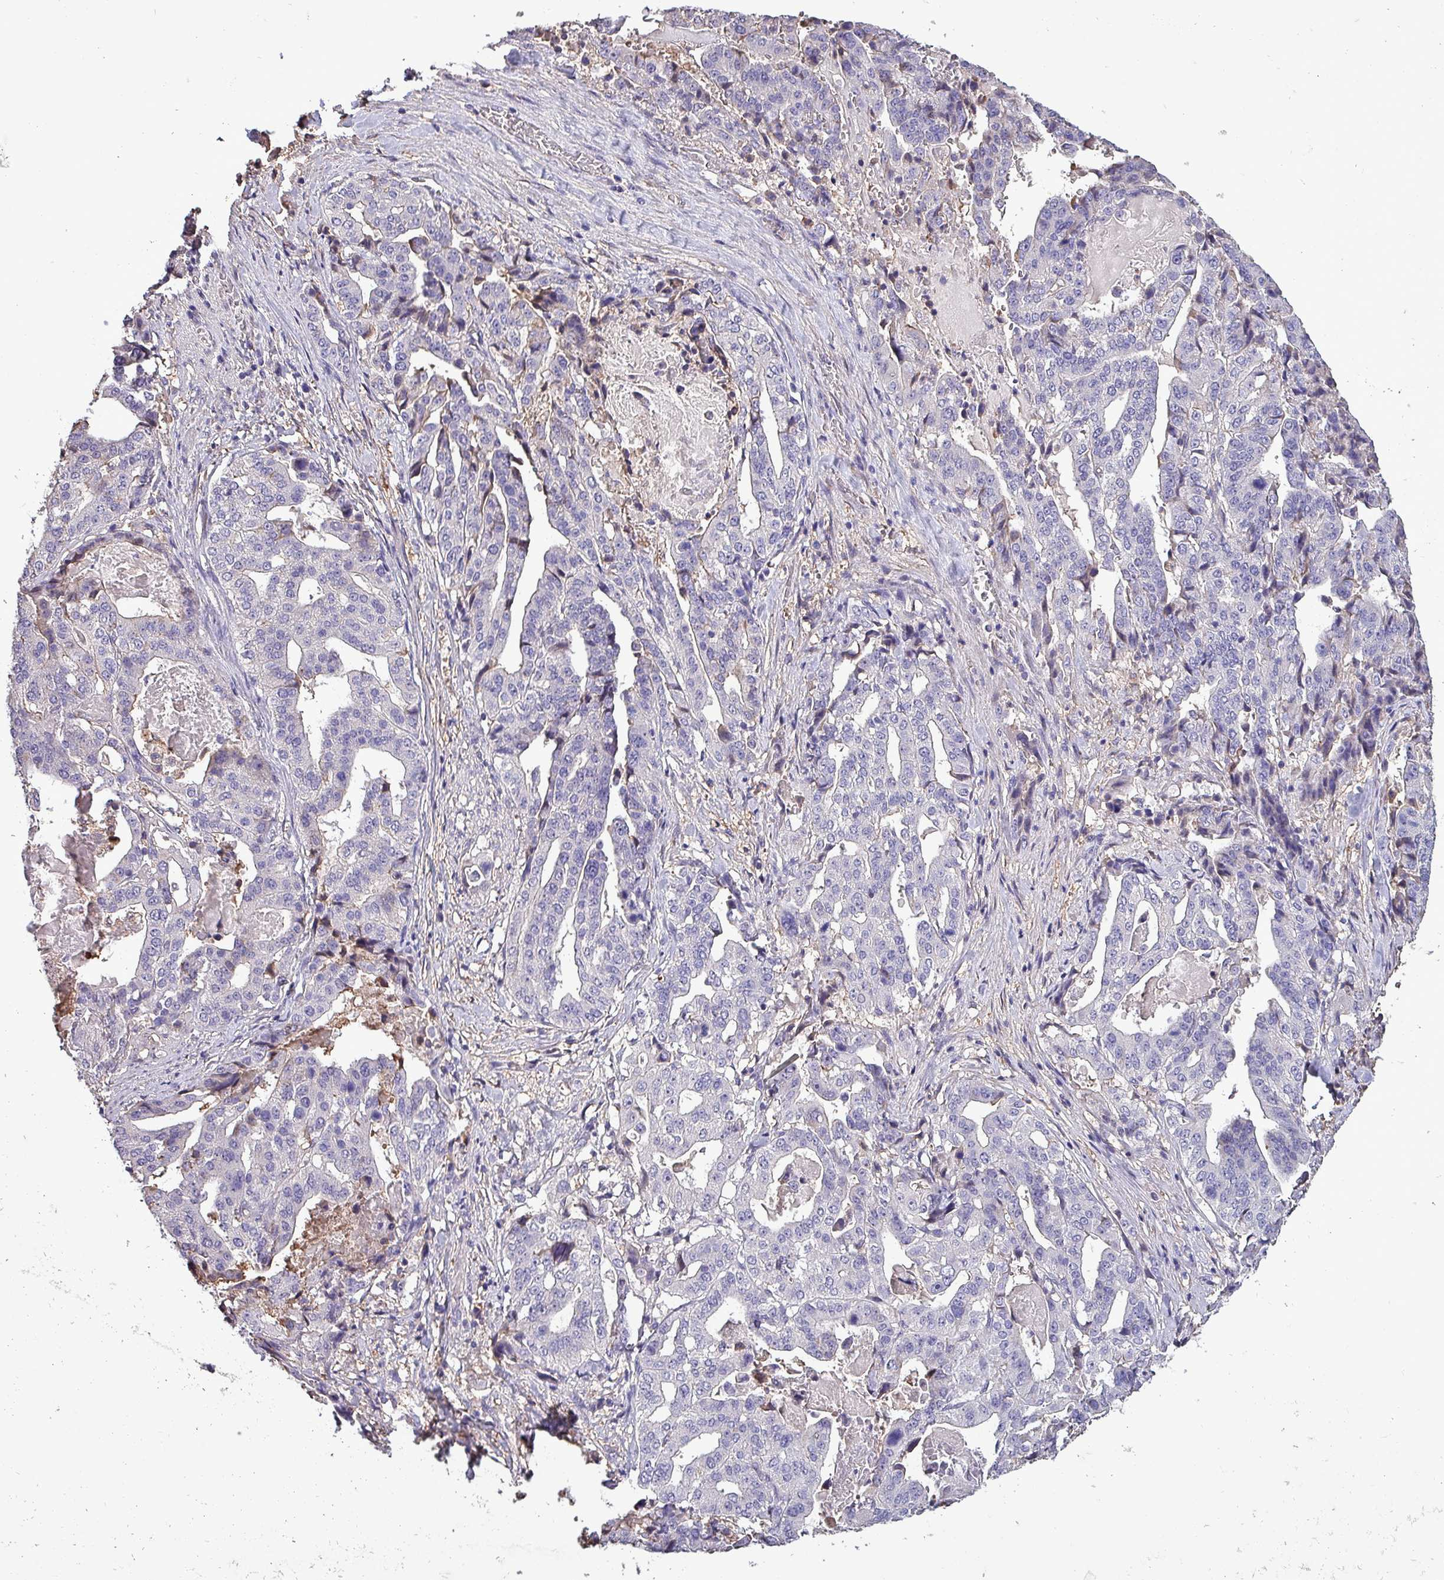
{"staining": {"intensity": "negative", "quantity": "none", "location": "none"}, "tissue": "stomach cancer", "cell_type": "Tumor cells", "image_type": "cancer", "snomed": [{"axis": "morphology", "description": "Adenocarcinoma, NOS"}, {"axis": "topography", "description": "Stomach"}], "caption": "Image shows no significant protein positivity in tumor cells of stomach cancer.", "gene": "HTRA4", "patient": {"sex": "male", "age": 48}}